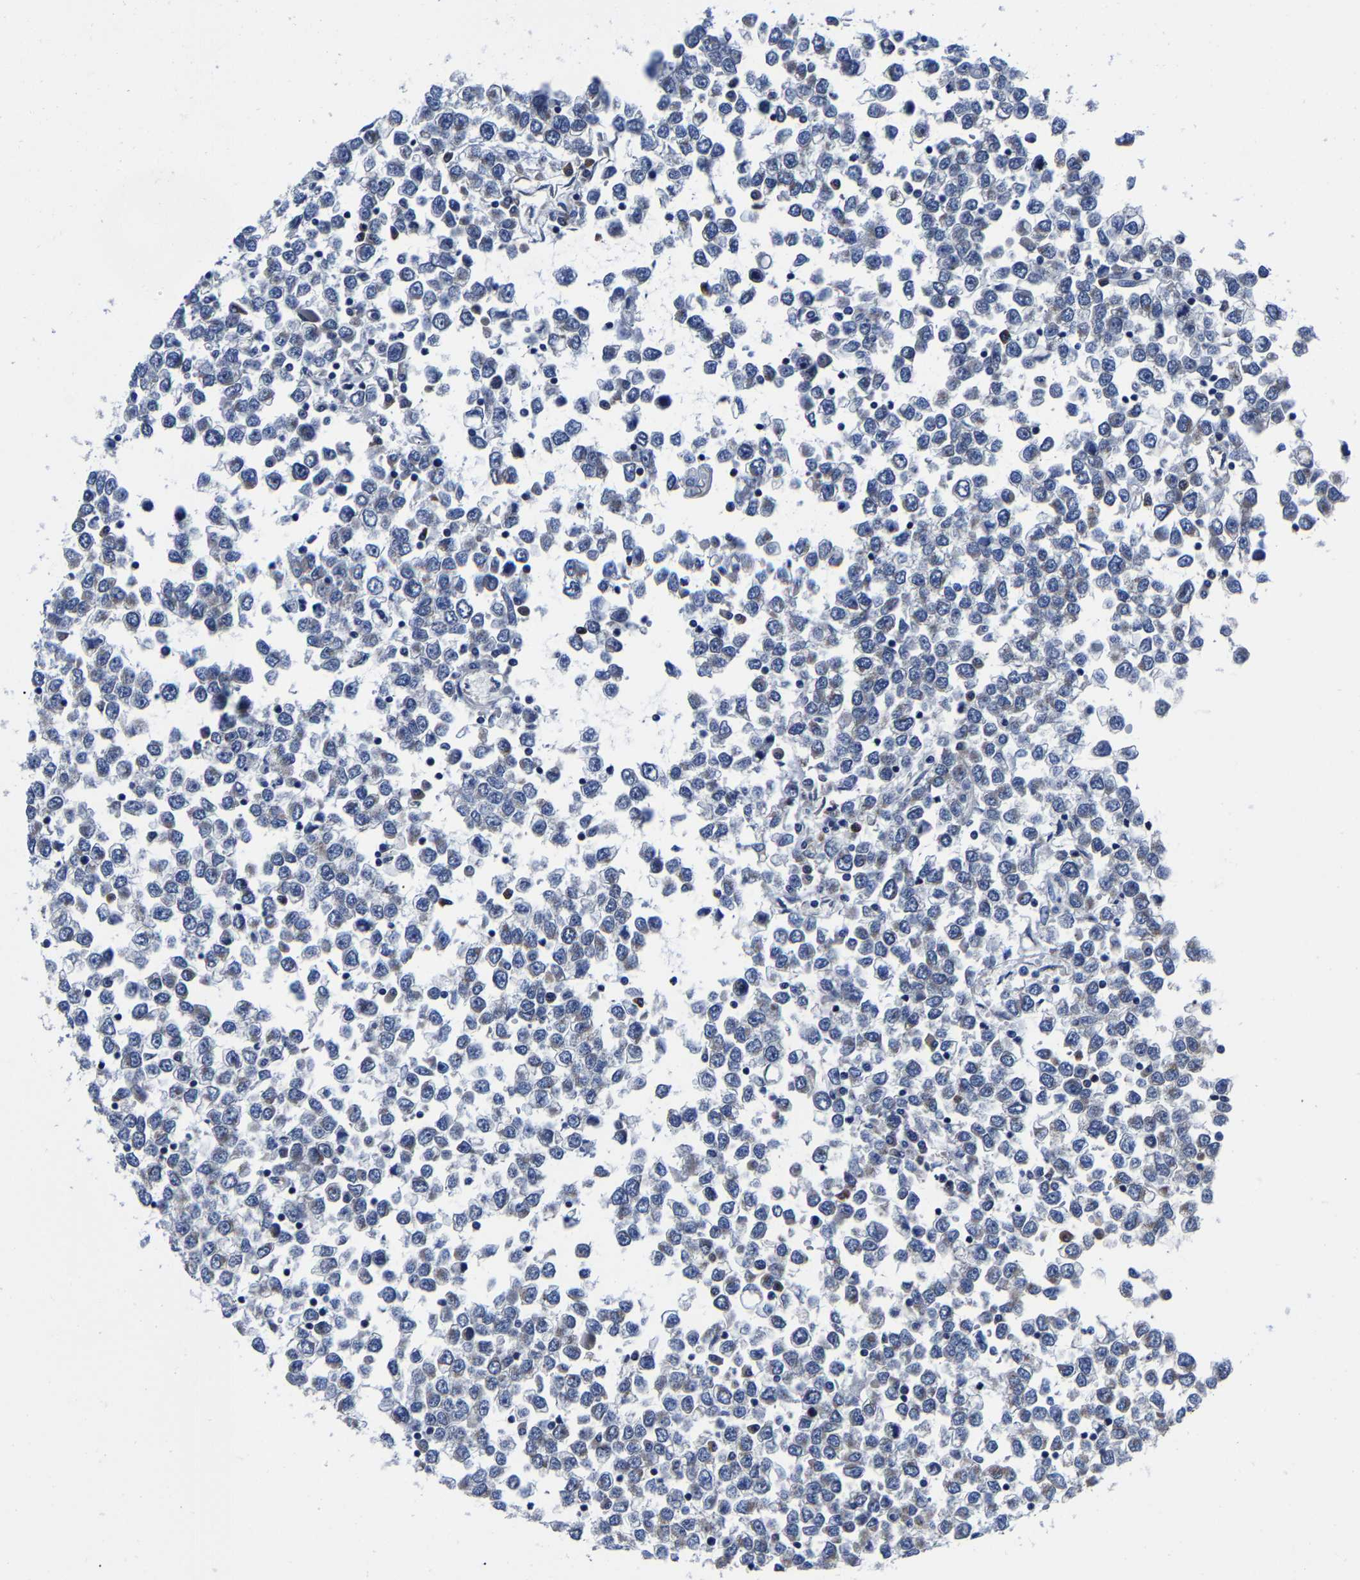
{"staining": {"intensity": "negative", "quantity": "none", "location": "none"}, "tissue": "testis cancer", "cell_type": "Tumor cells", "image_type": "cancer", "snomed": [{"axis": "morphology", "description": "Seminoma, NOS"}, {"axis": "topography", "description": "Testis"}], "caption": "The micrograph displays no staining of tumor cells in testis seminoma.", "gene": "EBAG9", "patient": {"sex": "male", "age": 65}}